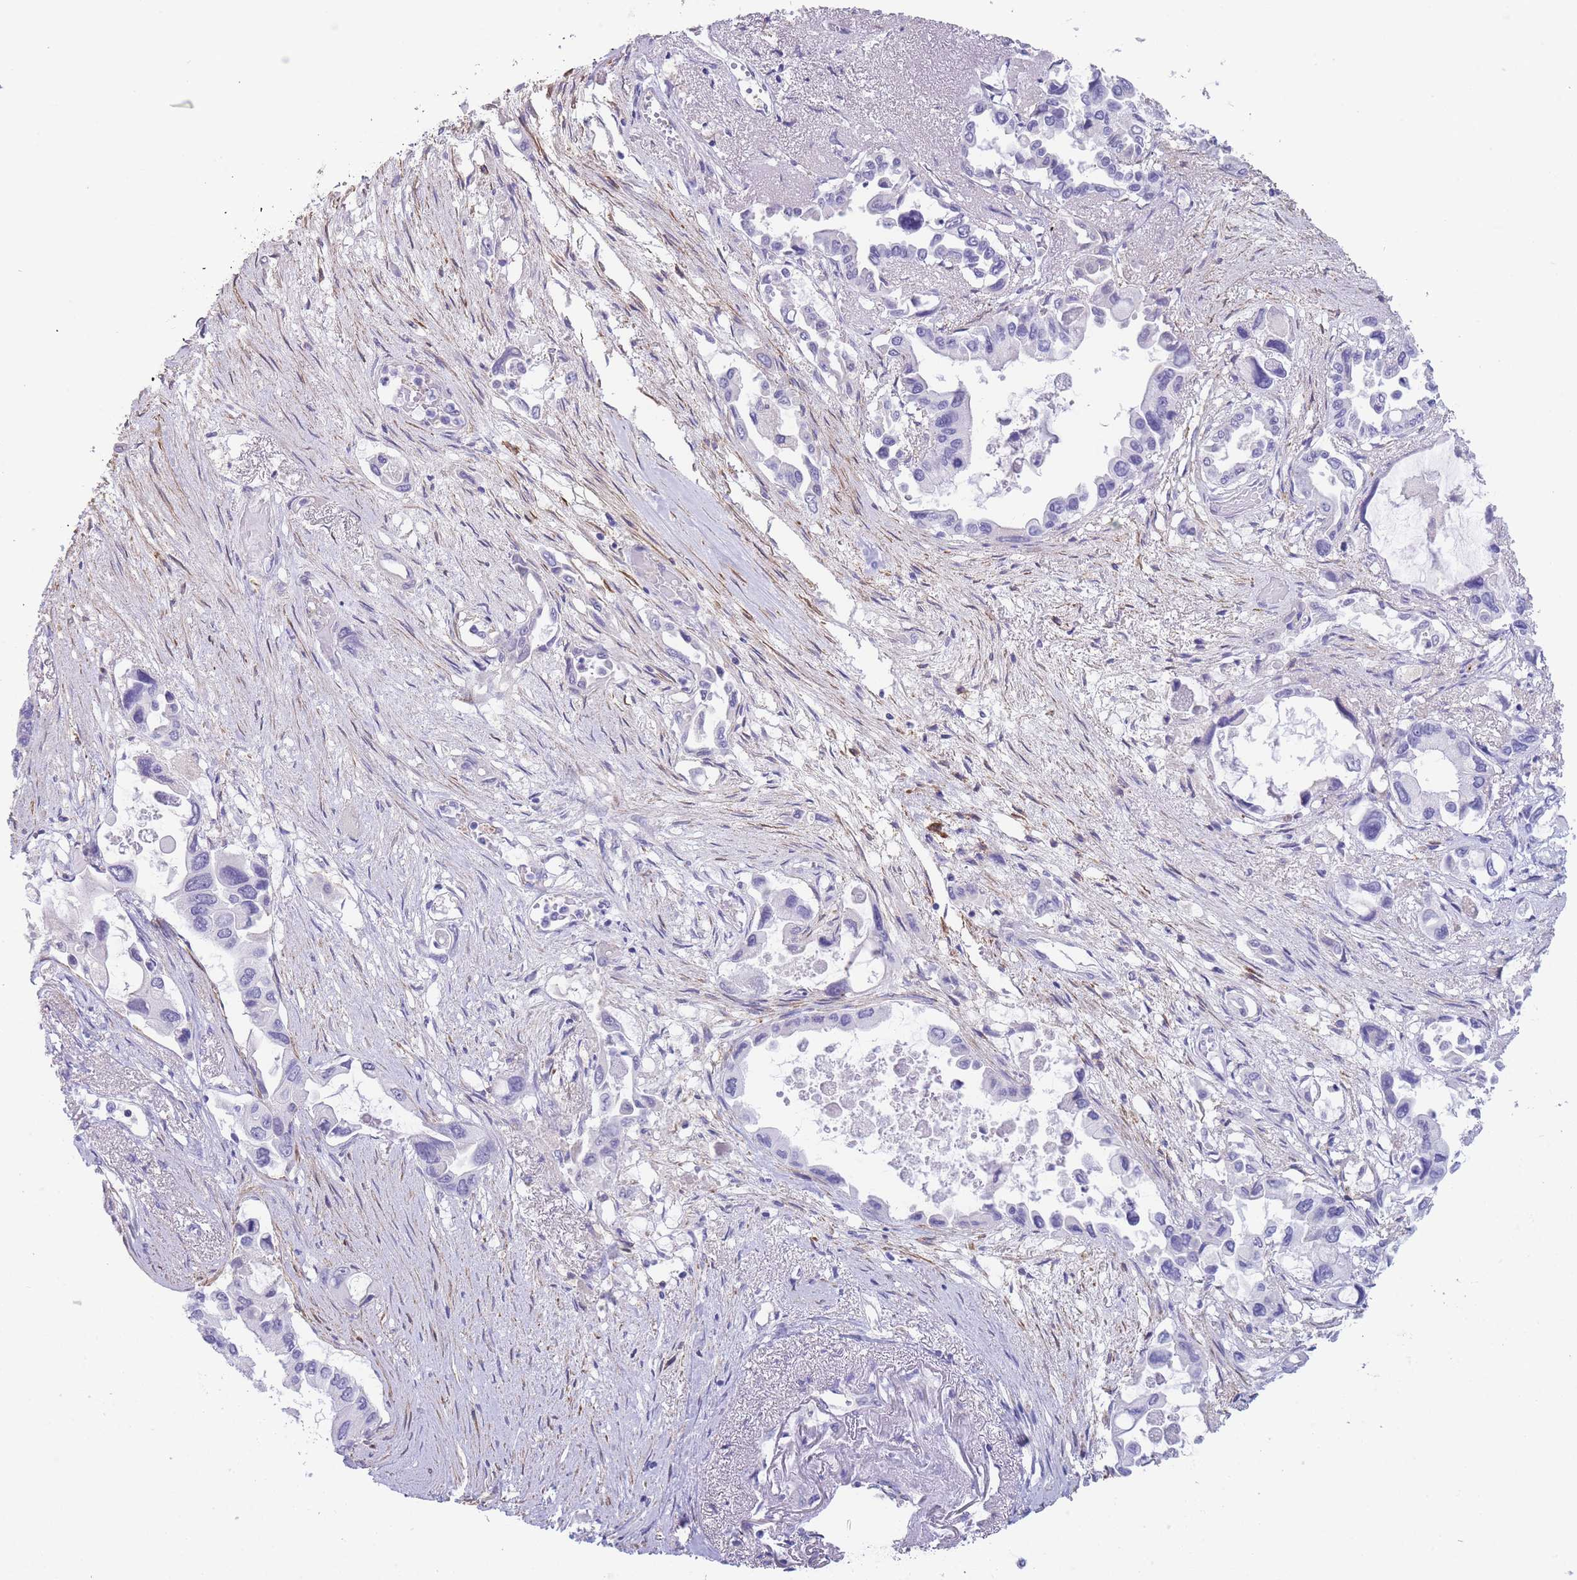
{"staining": {"intensity": "negative", "quantity": "none", "location": "none"}, "tissue": "pancreatic cancer", "cell_type": "Tumor cells", "image_type": "cancer", "snomed": [{"axis": "morphology", "description": "Adenocarcinoma, NOS"}, {"axis": "topography", "description": "Pancreas"}], "caption": "High power microscopy histopathology image of an immunohistochemistry (IHC) photomicrograph of adenocarcinoma (pancreatic), revealing no significant staining in tumor cells. Brightfield microscopy of immunohistochemistry stained with DAB (3,3'-diaminobenzidine) (brown) and hematoxylin (blue), captured at high magnification.", "gene": "ASAP3", "patient": {"sex": "male", "age": 92}}